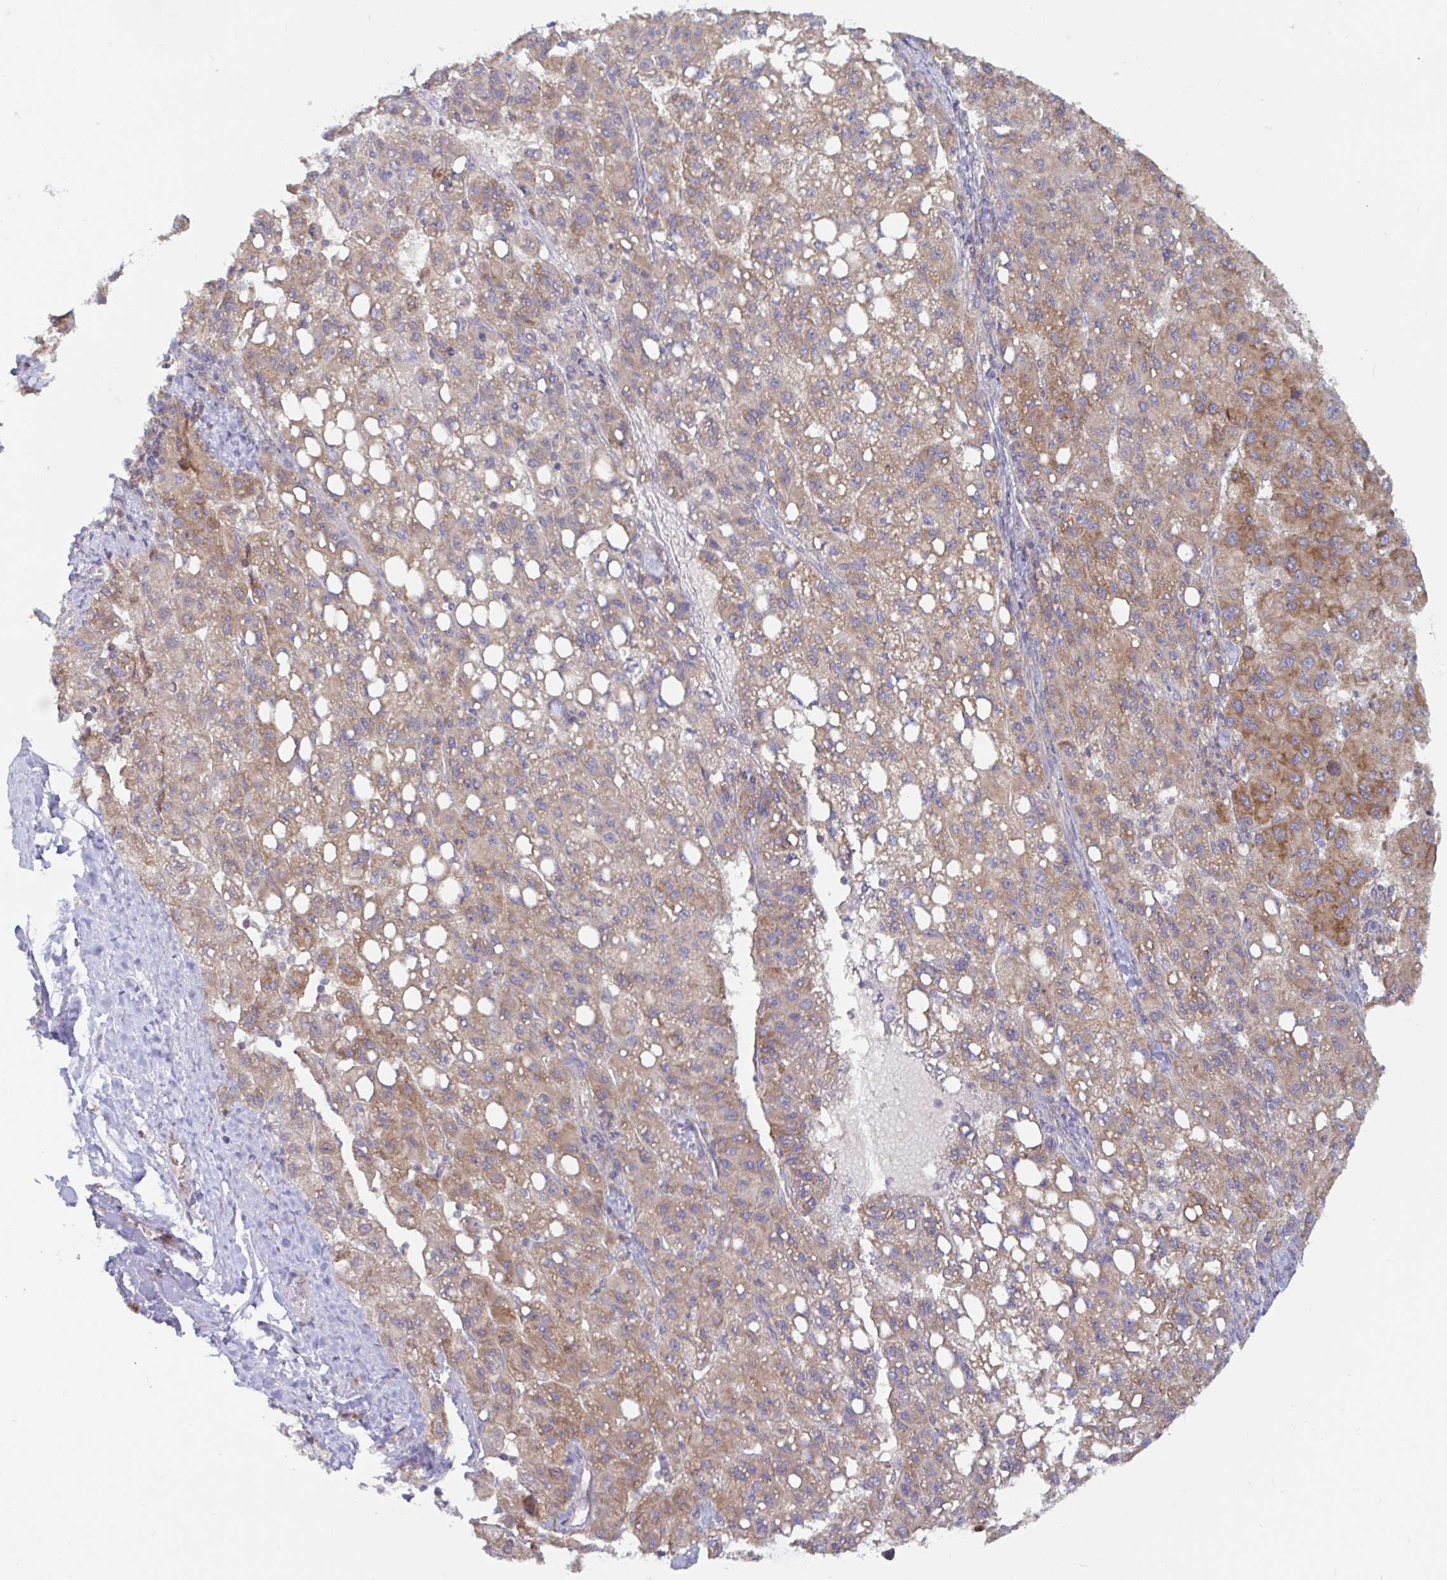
{"staining": {"intensity": "moderate", "quantity": "25%-75%", "location": "cytoplasmic/membranous"}, "tissue": "liver cancer", "cell_type": "Tumor cells", "image_type": "cancer", "snomed": [{"axis": "morphology", "description": "Carcinoma, Hepatocellular, NOS"}, {"axis": "topography", "description": "Liver"}], "caption": "Moderate cytoplasmic/membranous protein staining is seen in about 25%-75% of tumor cells in liver cancer (hepatocellular carcinoma).", "gene": "LARP1", "patient": {"sex": "female", "age": 82}}